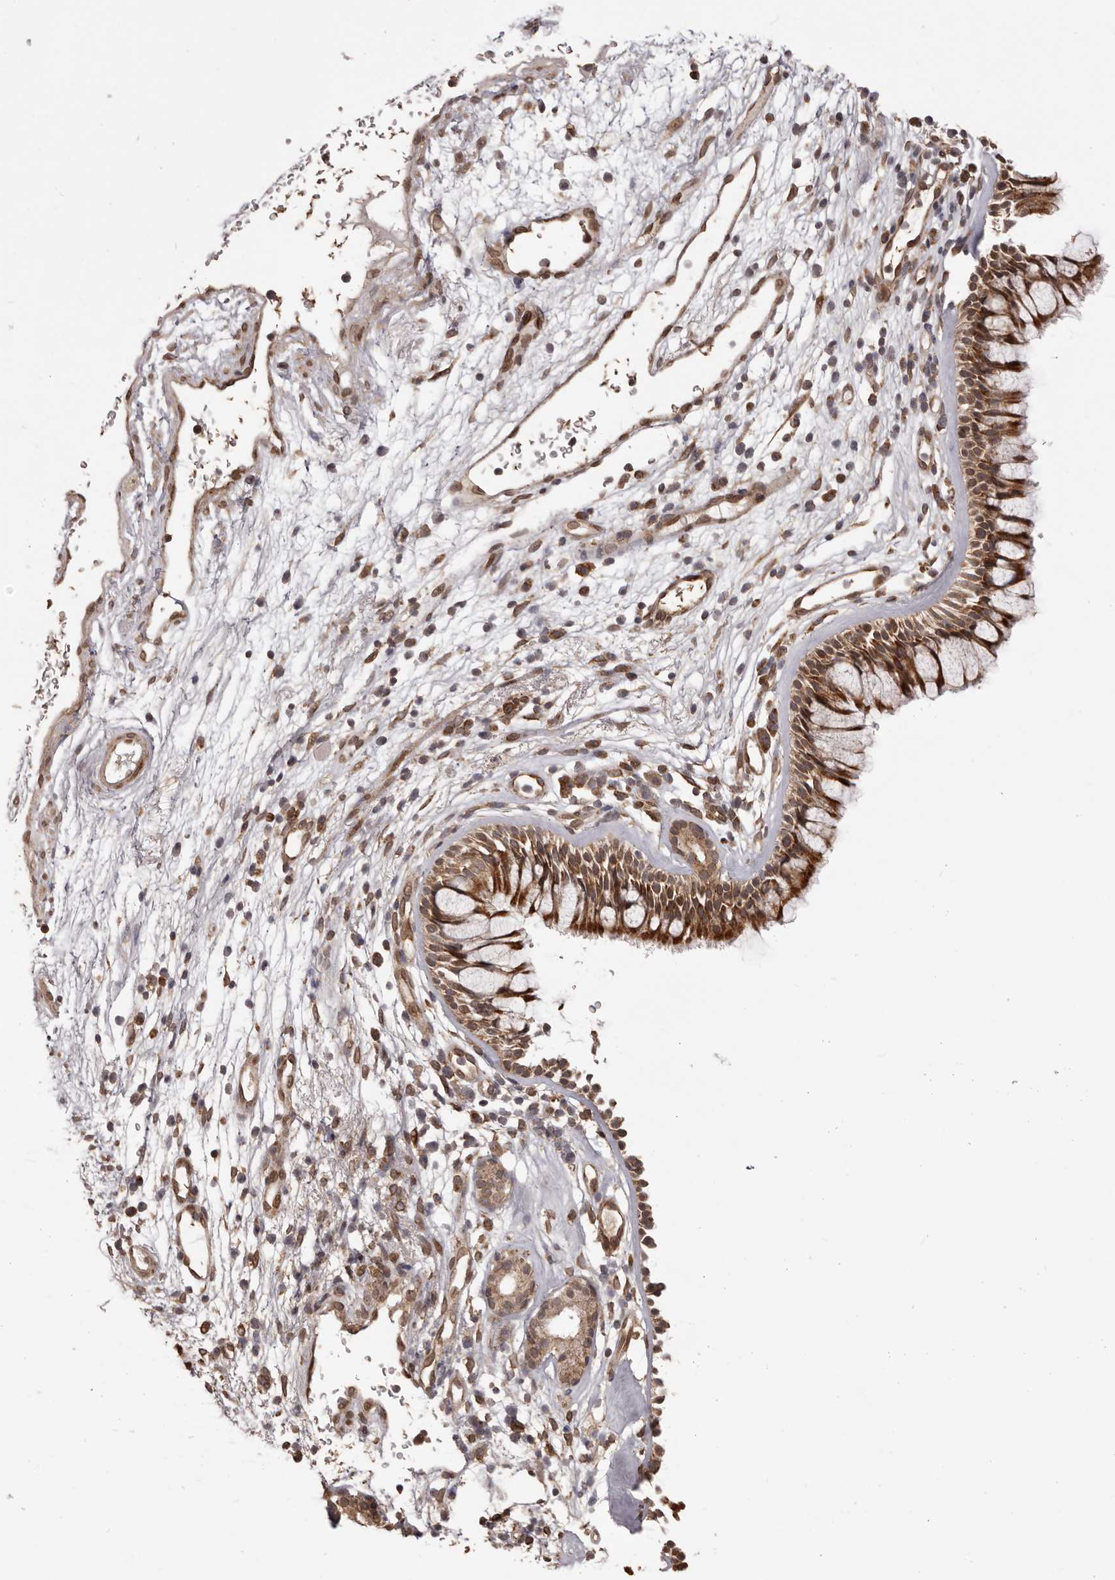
{"staining": {"intensity": "strong", "quantity": "25%-75%", "location": "cytoplasmic/membranous"}, "tissue": "nasopharynx", "cell_type": "Respiratory epithelial cells", "image_type": "normal", "snomed": [{"axis": "morphology", "description": "Normal tissue, NOS"}, {"axis": "morphology", "description": "Inflammation, NOS"}, {"axis": "morphology", "description": "Malignant melanoma, Metastatic site"}, {"axis": "topography", "description": "Nasopharynx"}], "caption": "Strong cytoplasmic/membranous staining for a protein is seen in about 25%-75% of respiratory epithelial cells of benign nasopharynx using immunohistochemistry (IHC).", "gene": "CHRM2", "patient": {"sex": "male", "age": 70}}